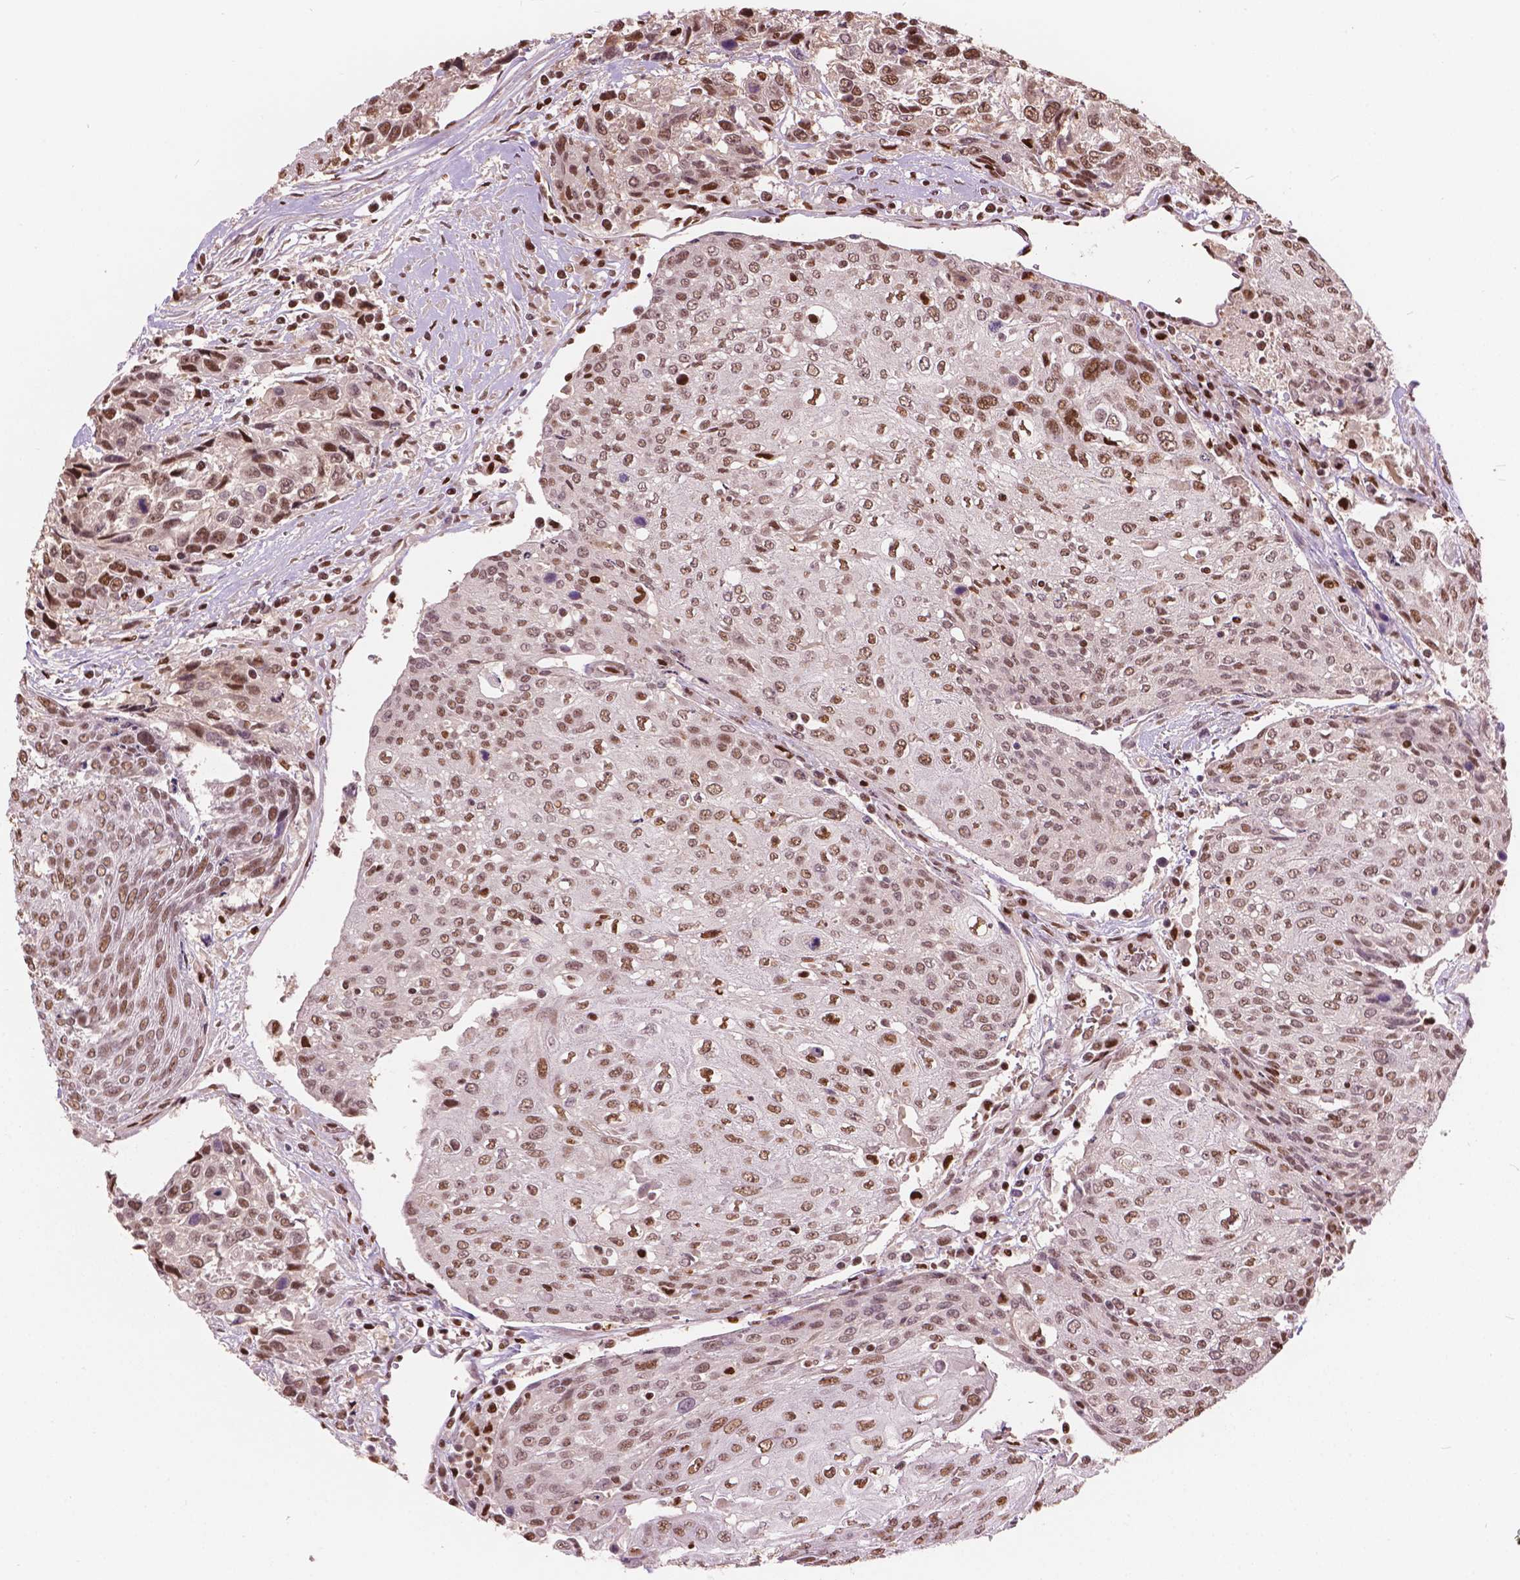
{"staining": {"intensity": "moderate", "quantity": ">75%", "location": "nuclear"}, "tissue": "urothelial cancer", "cell_type": "Tumor cells", "image_type": "cancer", "snomed": [{"axis": "morphology", "description": "Urothelial carcinoma, High grade"}, {"axis": "topography", "description": "Urinary bladder"}], "caption": "Protein expression analysis of urothelial carcinoma (high-grade) reveals moderate nuclear expression in approximately >75% of tumor cells. (brown staining indicates protein expression, while blue staining denotes nuclei).", "gene": "ANP32B", "patient": {"sex": "female", "age": 70}}